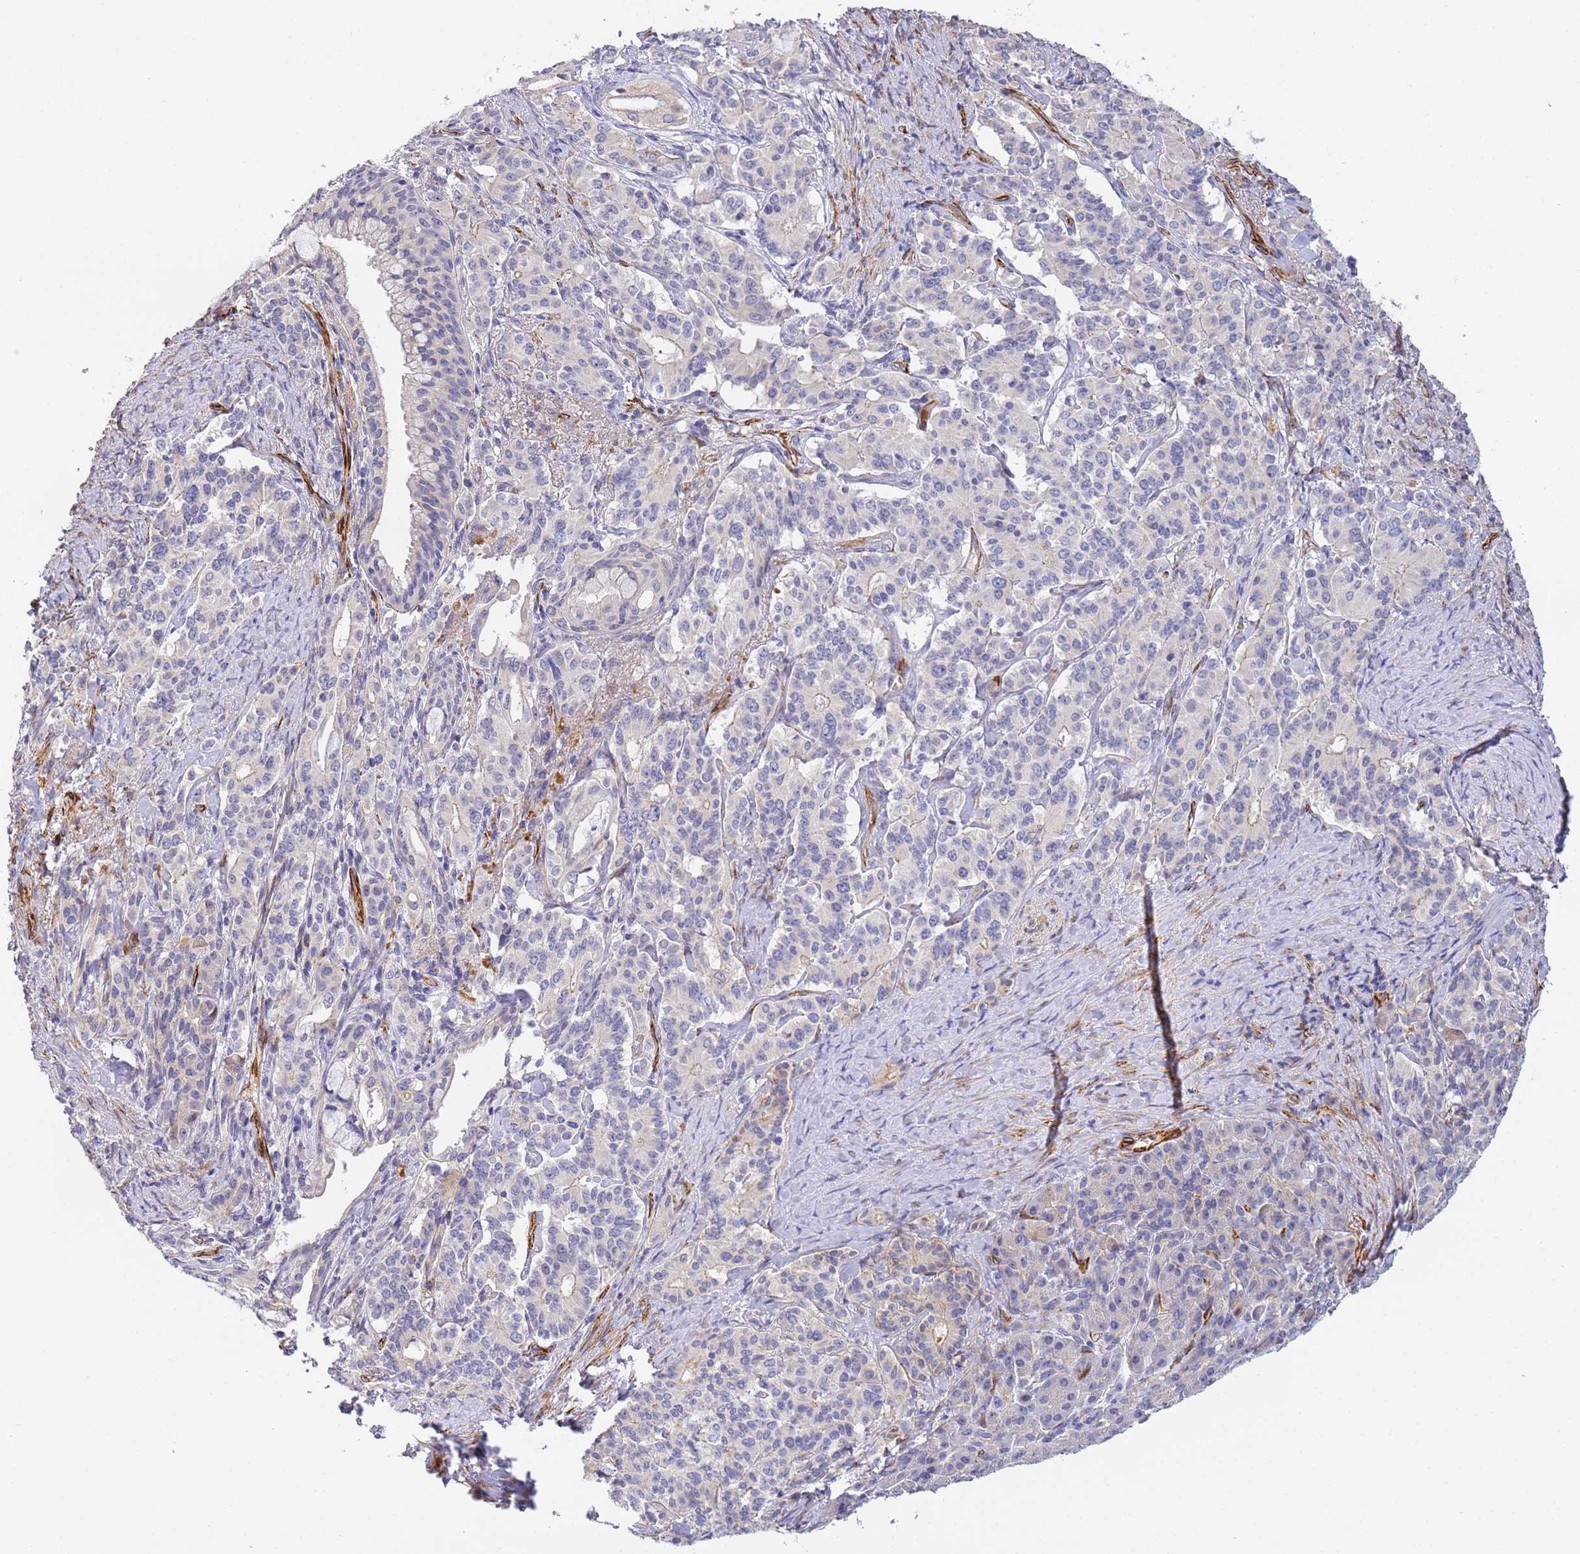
{"staining": {"intensity": "negative", "quantity": "none", "location": "none"}, "tissue": "pancreatic cancer", "cell_type": "Tumor cells", "image_type": "cancer", "snomed": [{"axis": "morphology", "description": "Adenocarcinoma, NOS"}, {"axis": "topography", "description": "Pancreas"}], "caption": "This is an immunohistochemistry histopathology image of human pancreatic cancer. There is no expression in tumor cells.", "gene": "CFH", "patient": {"sex": "female", "age": 74}}